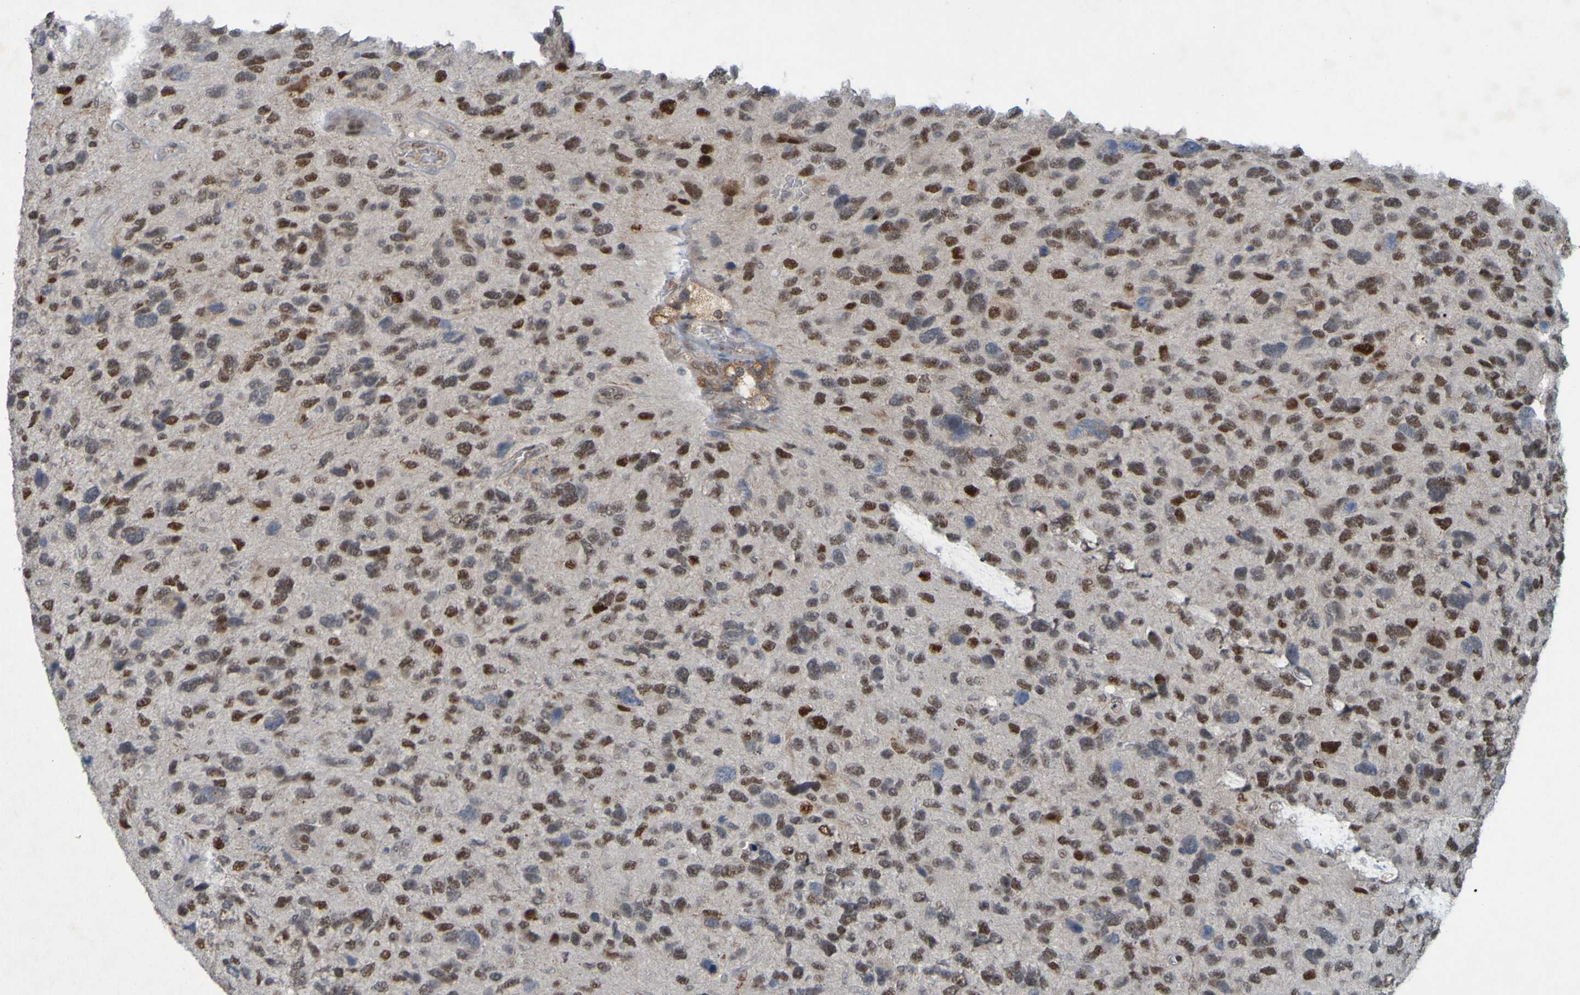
{"staining": {"intensity": "moderate", "quantity": ">75%", "location": "nuclear"}, "tissue": "glioma", "cell_type": "Tumor cells", "image_type": "cancer", "snomed": [{"axis": "morphology", "description": "Glioma, malignant, High grade"}, {"axis": "topography", "description": "Brain"}], "caption": "This photomicrograph demonstrates immunohistochemistry (IHC) staining of human glioma, with medium moderate nuclear positivity in about >75% of tumor cells.", "gene": "MCPH1", "patient": {"sex": "female", "age": 58}}